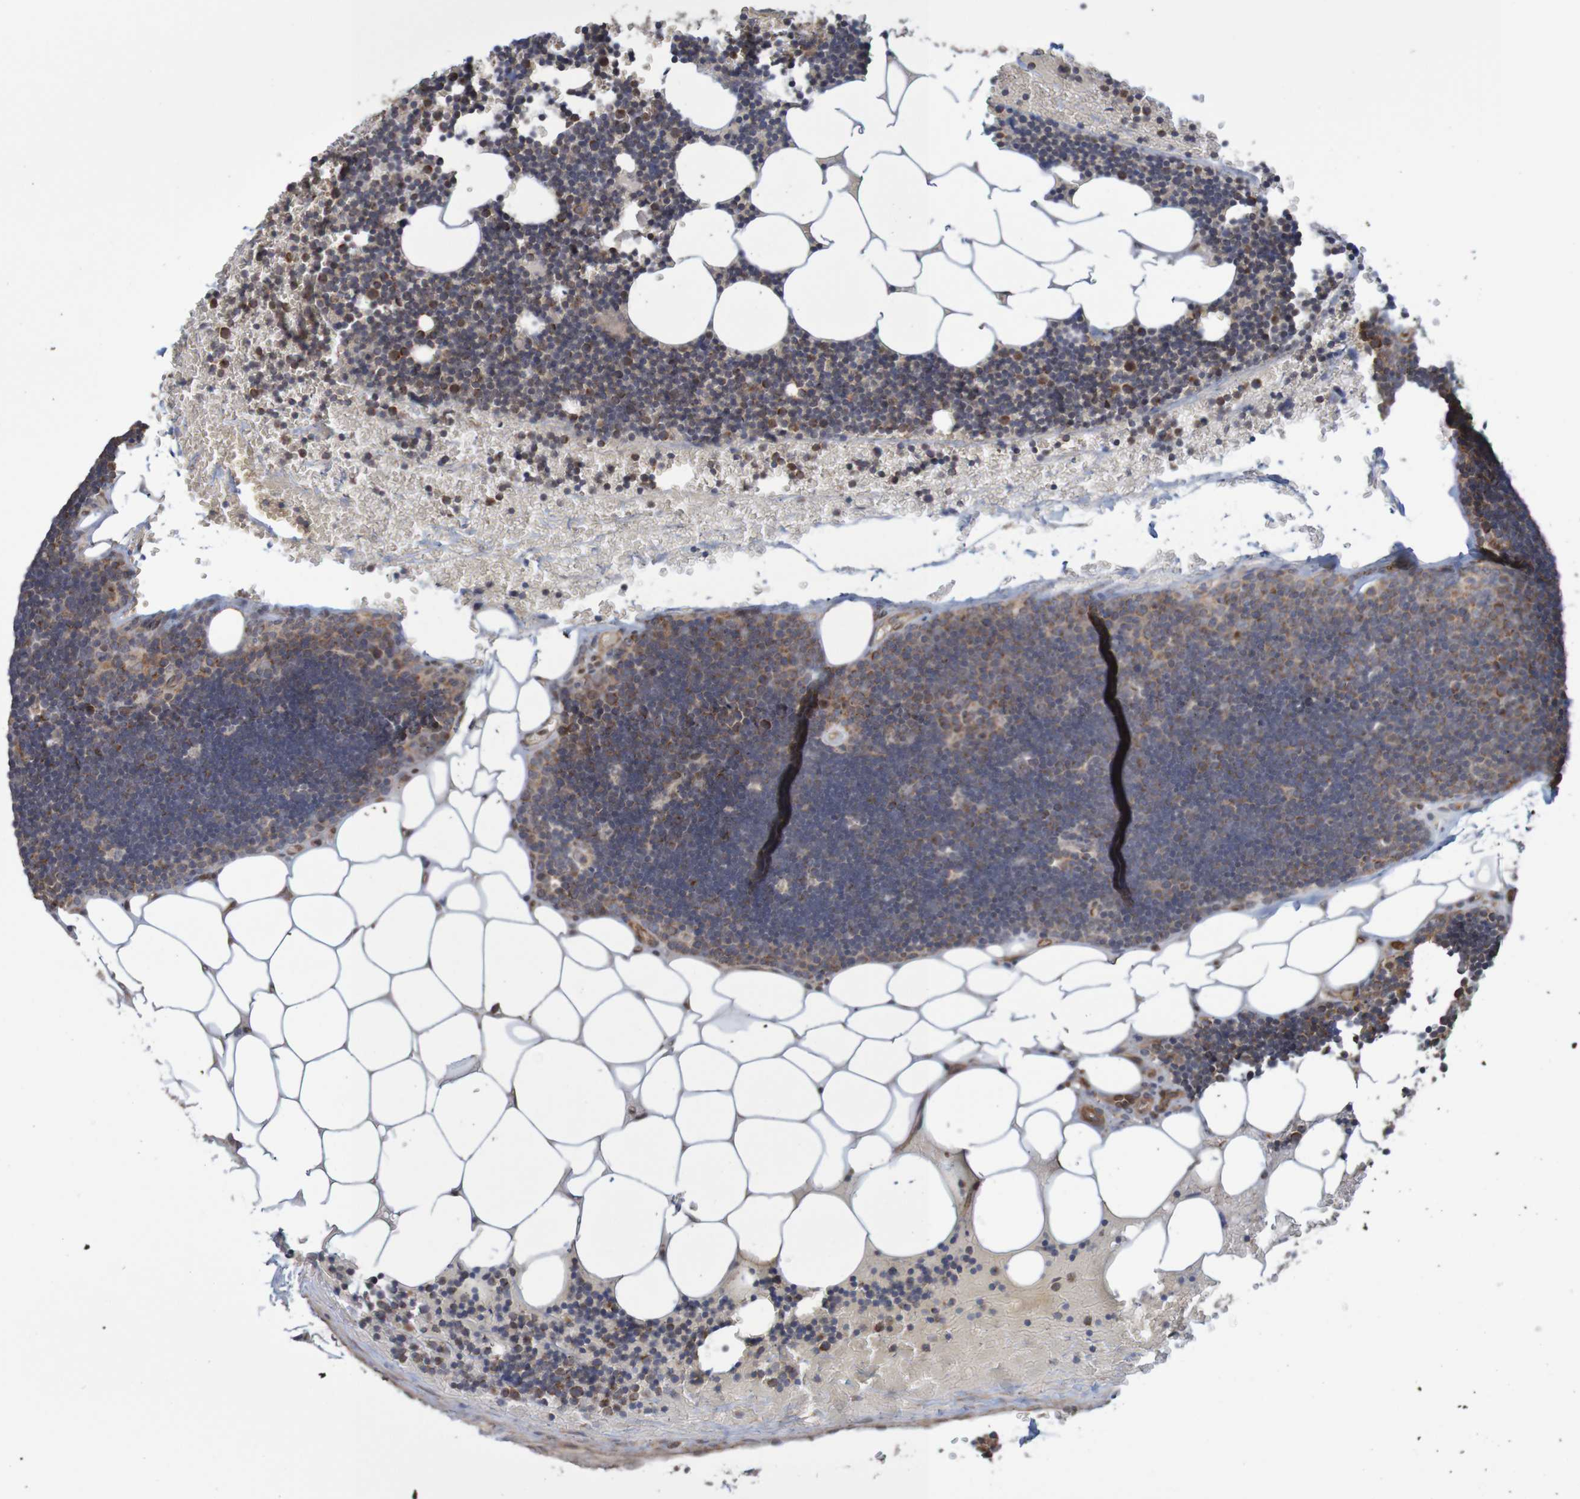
{"staining": {"intensity": "moderate", "quantity": ">75%", "location": "cytoplasmic/membranous"}, "tissue": "lymph node", "cell_type": "Germinal center cells", "image_type": "normal", "snomed": [{"axis": "morphology", "description": "Normal tissue, NOS"}, {"axis": "topography", "description": "Lymph node"}], "caption": "An IHC photomicrograph of unremarkable tissue is shown. Protein staining in brown shows moderate cytoplasmic/membranous positivity in lymph node within germinal center cells. (DAB (3,3'-diaminobenzidine) IHC, brown staining for protein, blue staining for nuclei).", "gene": "MRPL52", "patient": {"sex": "male", "age": 33}}